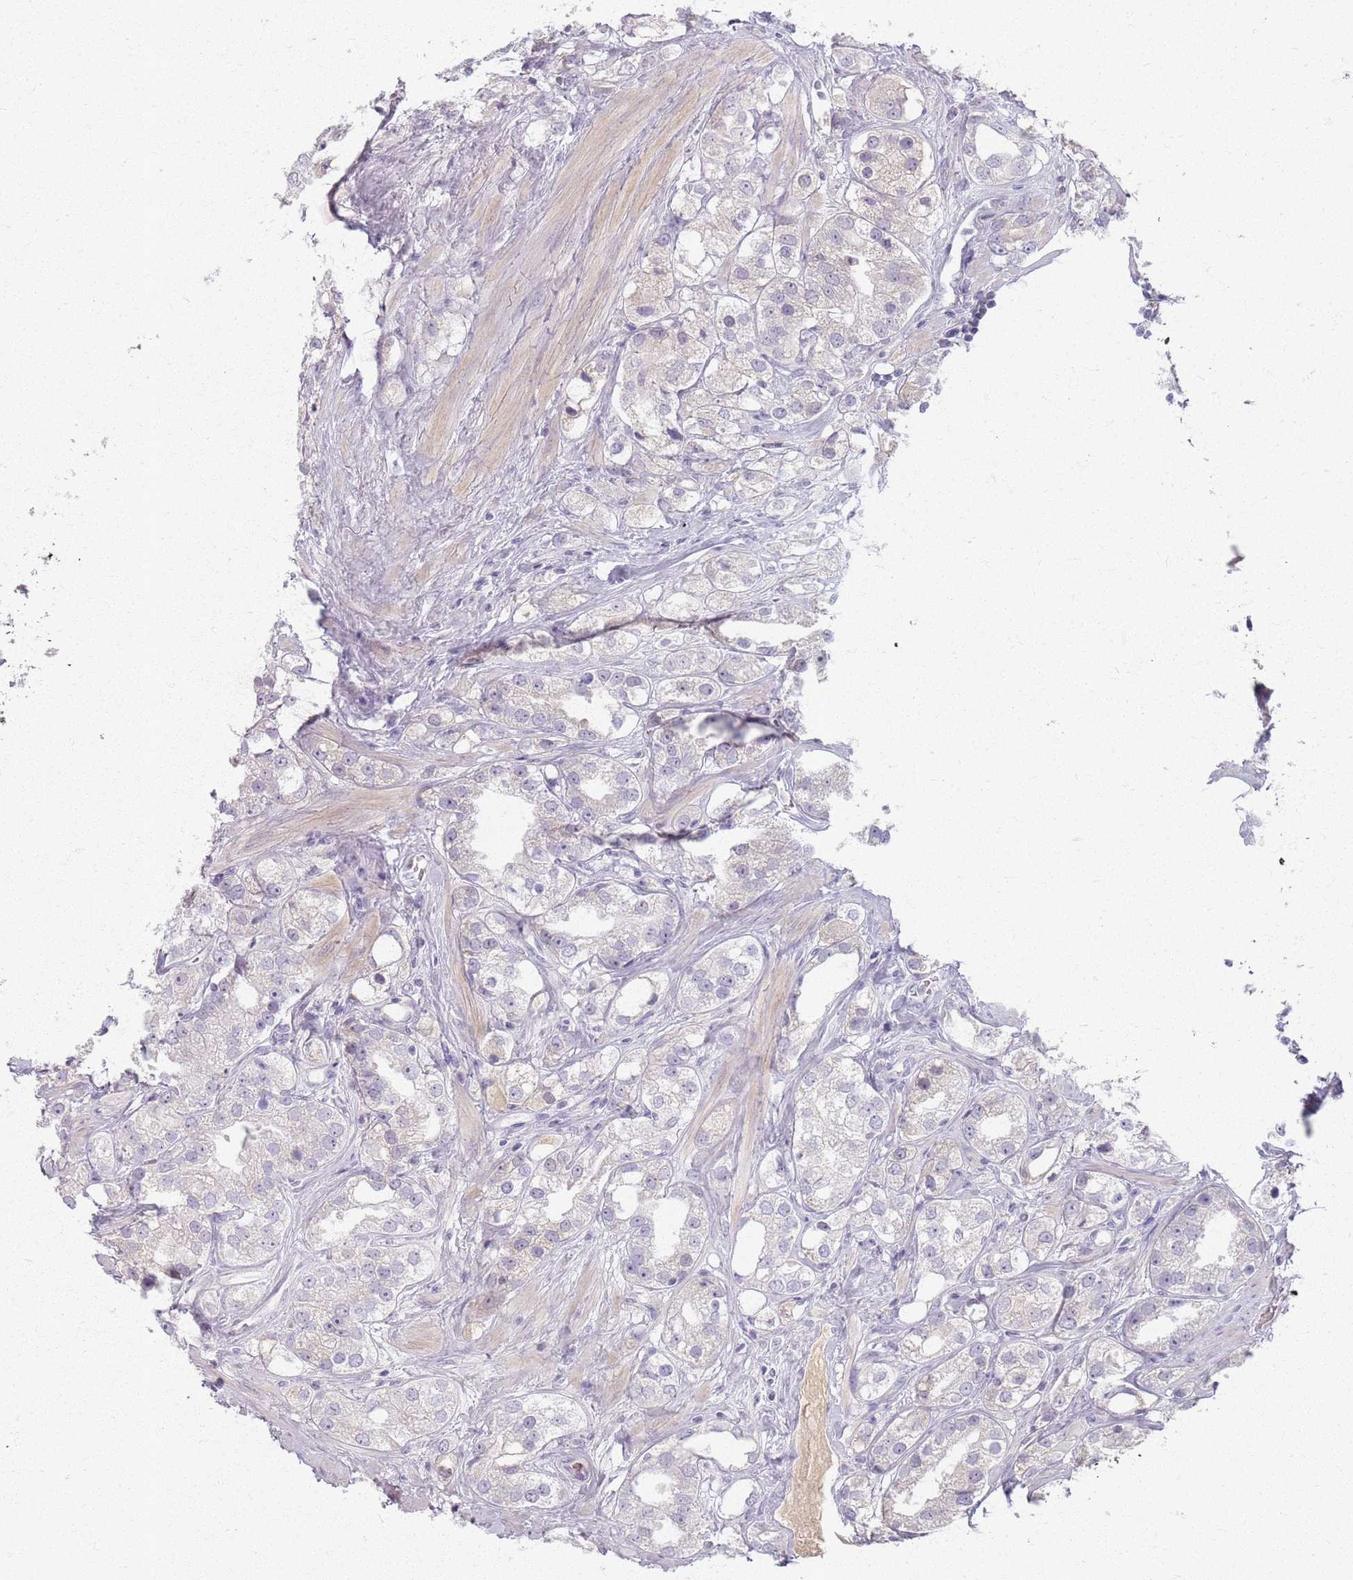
{"staining": {"intensity": "negative", "quantity": "none", "location": "none"}, "tissue": "prostate cancer", "cell_type": "Tumor cells", "image_type": "cancer", "snomed": [{"axis": "morphology", "description": "Adenocarcinoma, NOS"}, {"axis": "topography", "description": "Prostate"}], "caption": "Immunohistochemistry (IHC) photomicrograph of neoplastic tissue: prostate adenocarcinoma stained with DAB reveals no significant protein positivity in tumor cells.", "gene": "CRIPT", "patient": {"sex": "male", "age": 79}}